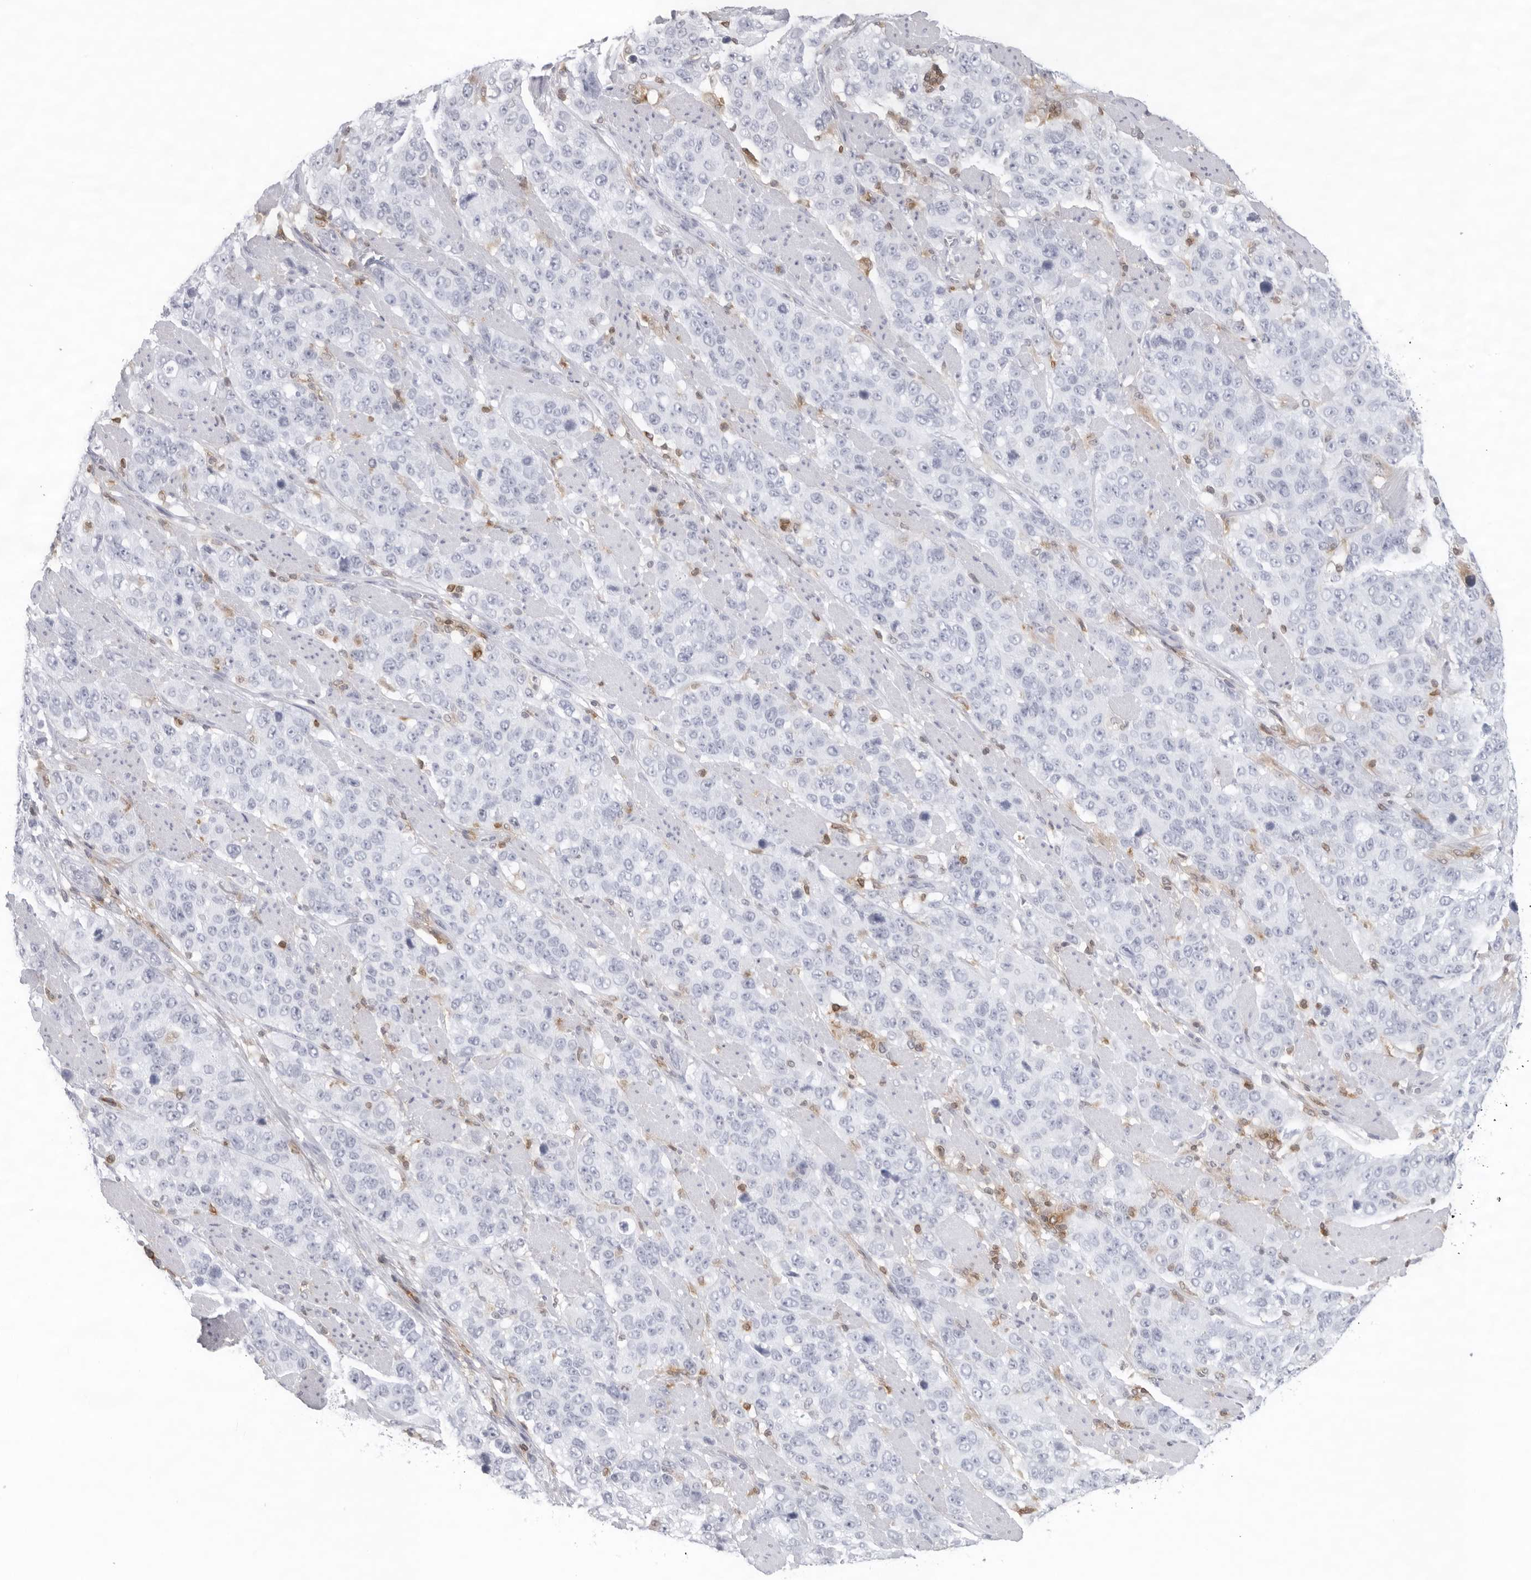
{"staining": {"intensity": "negative", "quantity": "none", "location": "none"}, "tissue": "stomach cancer", "cell_type": "Tumor cells", "image_type": "cancer", "snomed": [{"axis": "morphology", "description": "Adenocarcinoma, NOS"}, {"axis": "topography", "description": "Stomach"}], "caption": "This is an IHC image of human stomach adenocarcinoma. There is no staining in tumor cells.", "gene": "FMNL1", "patient": {"sex": "male", "age": 48}}